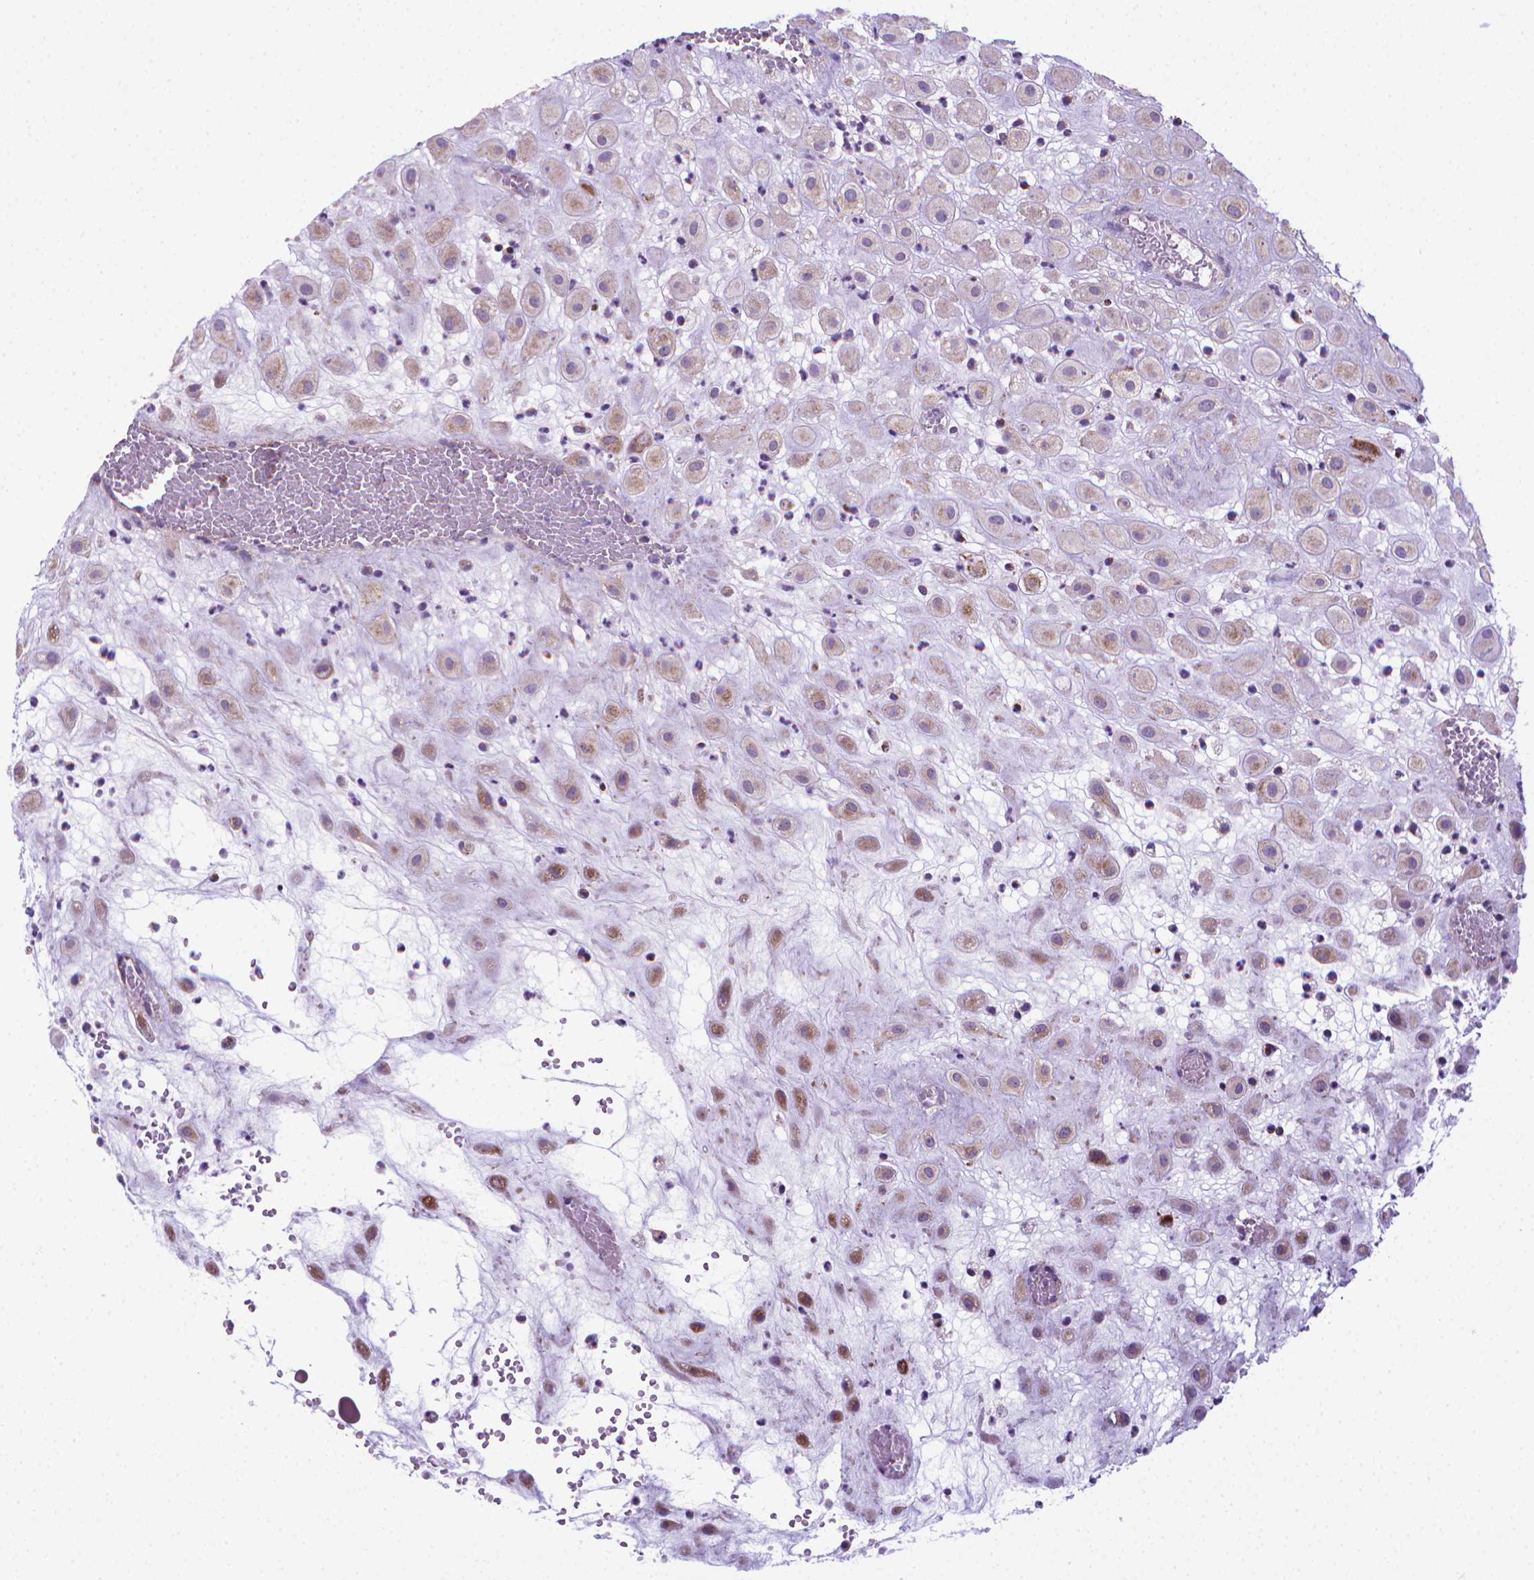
{"staining": {"intensity": "moderate", "quantity": "25%-75%", "location": "cytoplasmic/membranous,nuclear"}, "tissue": "placenta", "cell_type": "Decidual cells", "image_type": "normal", "snomed": [{"axis": "morphology", "description": "Normal tissue, NOS"}, {"axis": "topography", "description": "Placenta"}], "caption": "Moderate cytoplasmic/membranous,nuclear protein expression is present in approximately 25%-75% of decidual cells in placenta.", "gene": "POU3F3", "patient": {"sex": "female", "age": 24}}